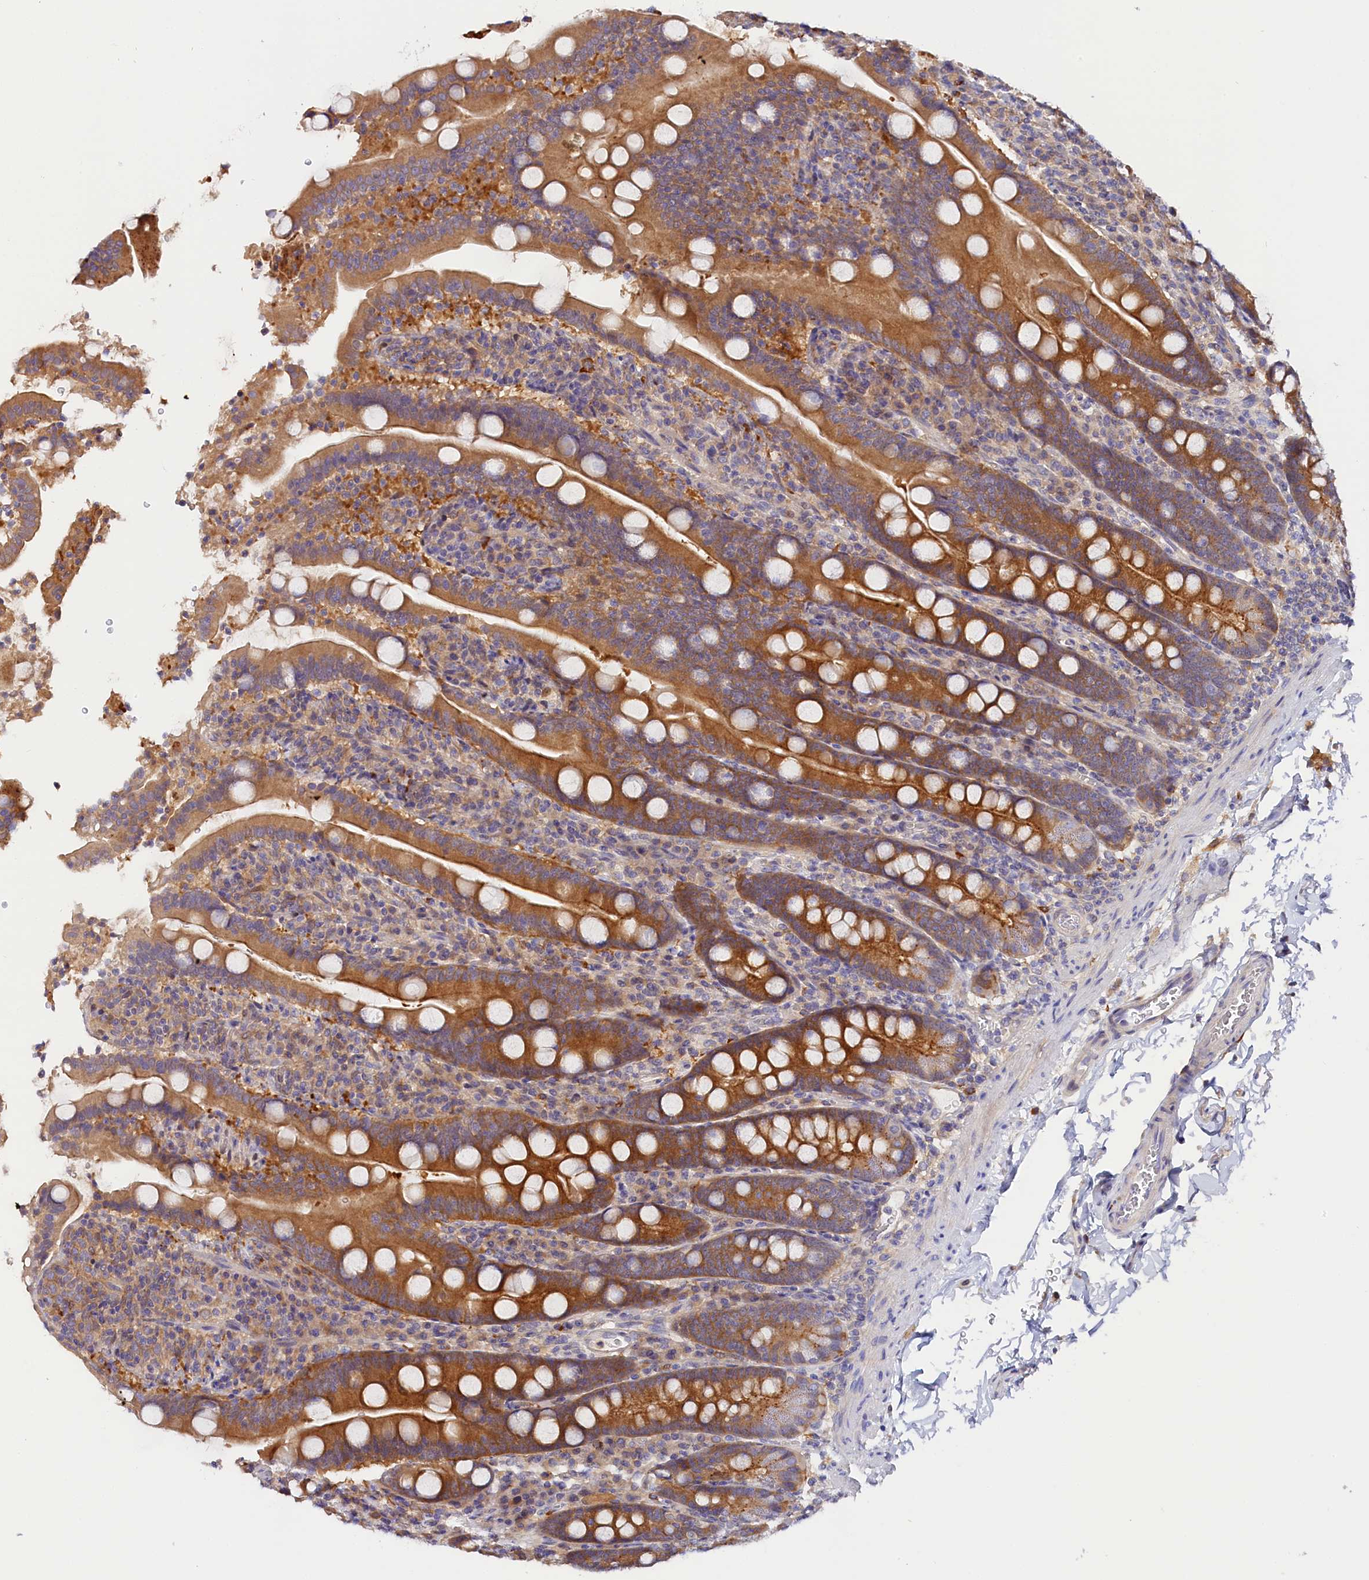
{"staining": {"intensity": "moderate", "quantity": ">75%", "location": "cytoplasmic/membranous"}, "tissue": "duodenum", "cell_type": "Glandular cells", "image_type": "normal", "snomed": [{"axis": "morphology", "description": "Normal tissue, NOS"}, {"axis": "topography", "description": "Duodenum"}], "caption": "Unremarkable duodenum exhibits moderate cytoplasmic/membranous expression in approximately >75% of glandular cells.", "gene": "KATNB1", "patient": {"sex": "male", "age": 35}}